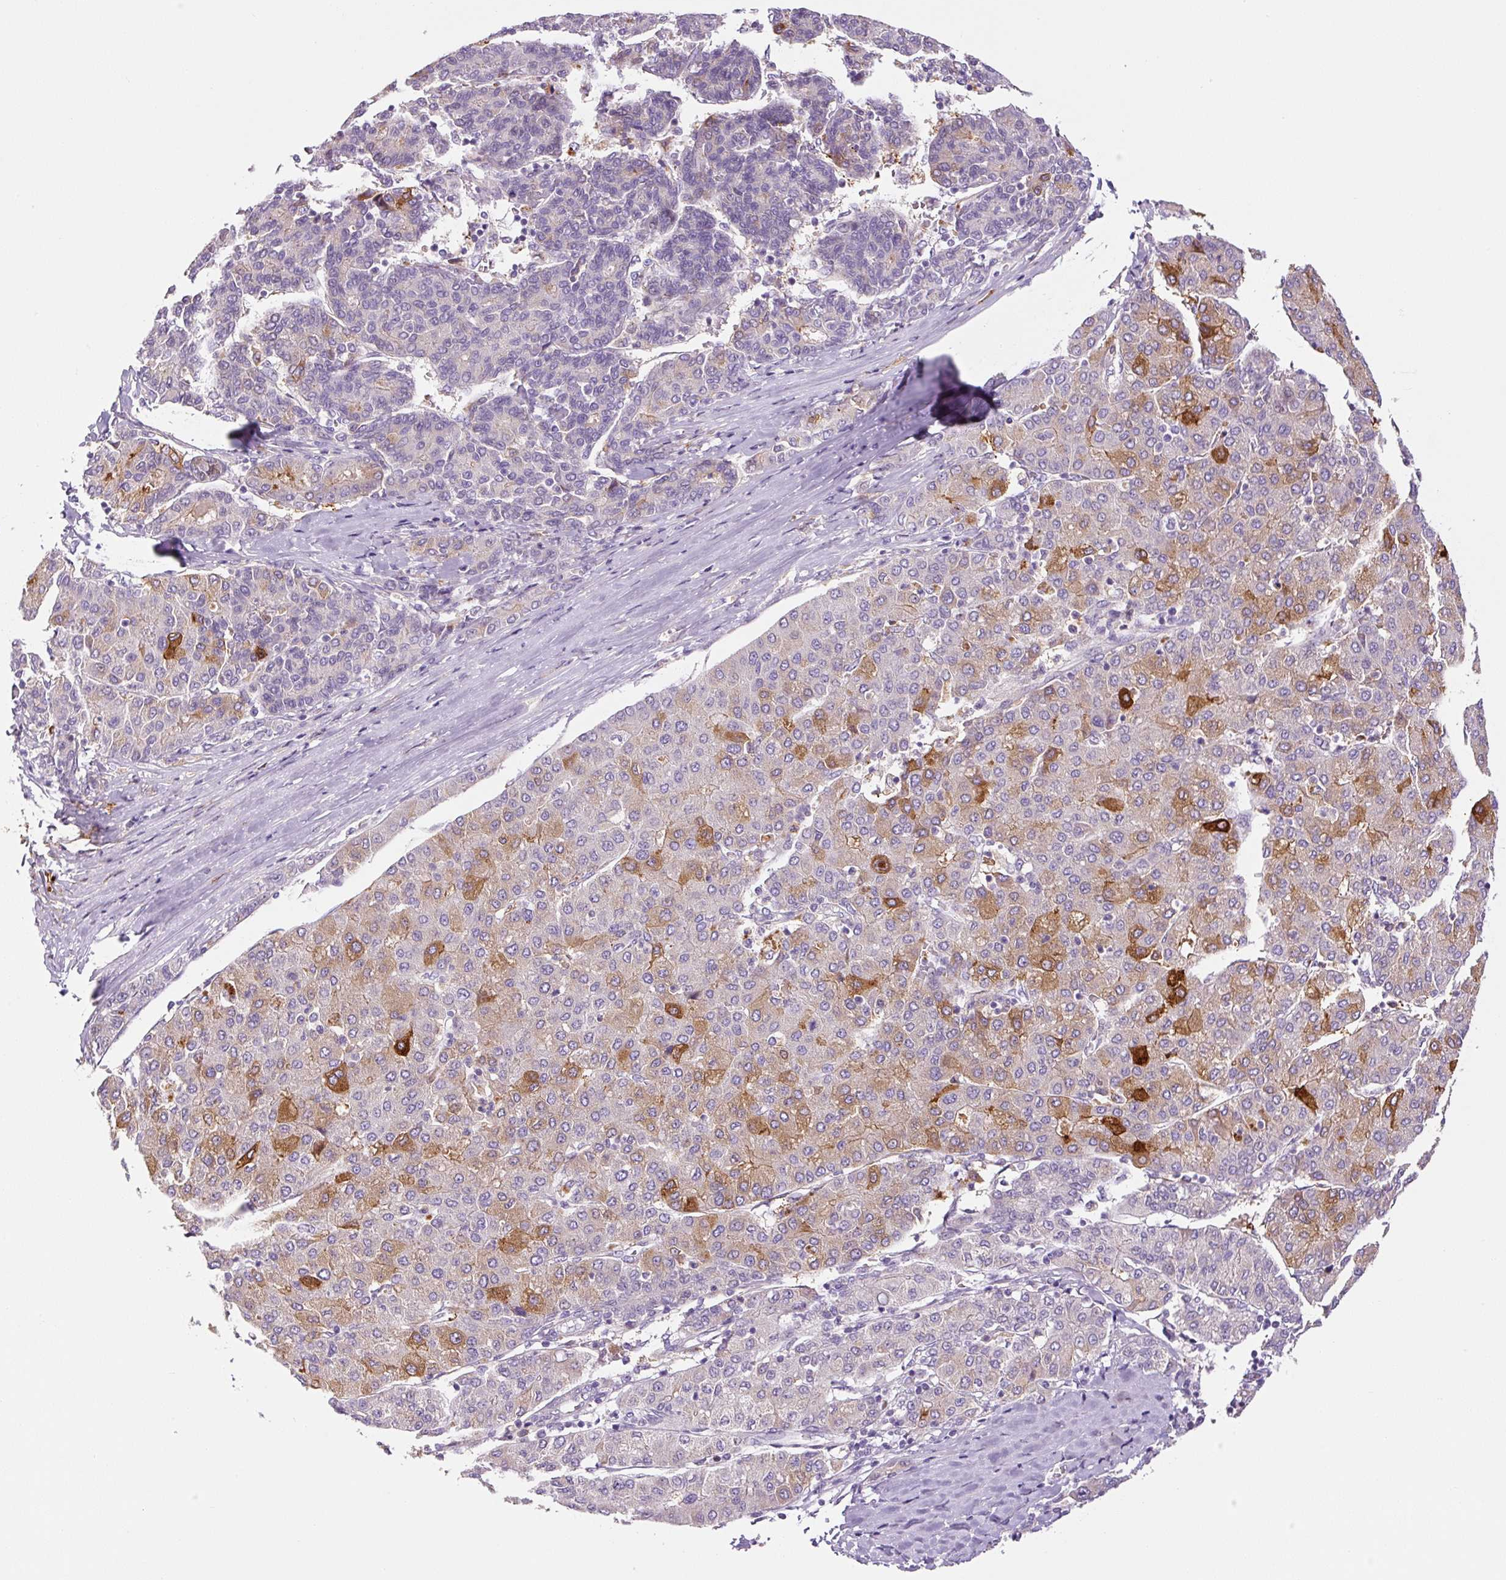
{"staining": {"intensity": "strong", "quantity": "<25%", "location": "cytoplasmic/membranous"}, "tissue": "liver cancer", "cell_type": "Tumor cells", "image_type": "cancer", "snomed": [{"axis": "morphology", "description": "Carcinoma, Hepatocellular, NOS"}, {"axis": "topography", "description": "Liver"}], "caption": "A high-resolution image shows immunohistochemistry (IHC) staining of liver cancer (hepatocellular carcinoma), which reveals strong cytoplasmic/membranous staining in approximately <25% of tumor cells.", "gene": "FUT10", "patient": {"sex": "male", "age": 65}}